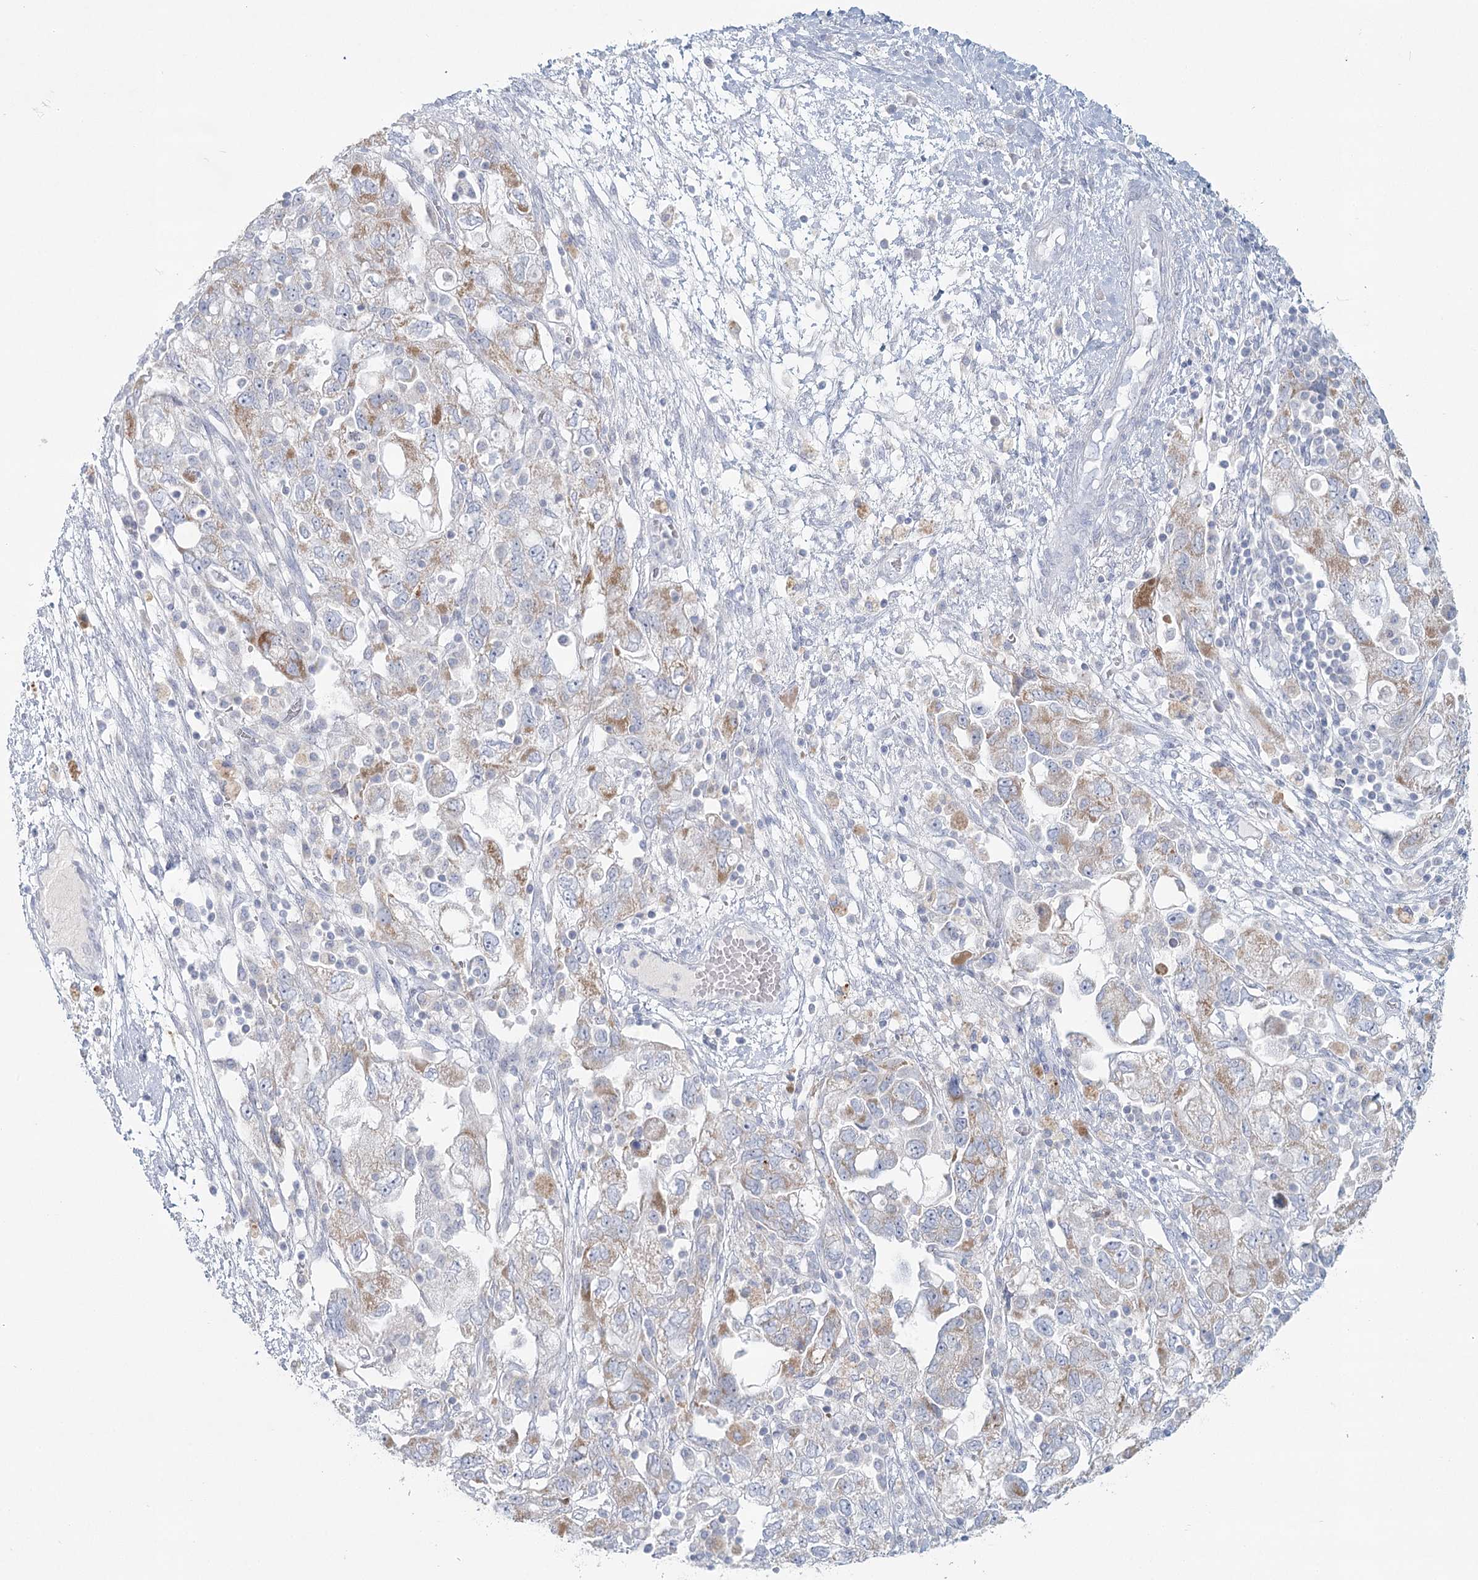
{"staining": {"intensity": "moderate", "quantity": "<25%", "location": "cytoplasmic/membranous"}, "tissue": "ovarian cancer", "cell_type": "Tumor cells", "image_type": "cancer", "snomed": [{"axis": "morphology", "description": "Carcinoma, NOS"}, {"axis": "morphology", "description": "Cystadenocarcinoma, serous, NOS"}, {"axis": "topography", "description": "Ovary"}], "caption": "DAB (3,3'-diaminobenzidine) immunohistochemical staining of human ovarian cancer displays moderate cytoplasmic/membranous protein staining in about <25% of tumor cells.", "gene": "BPHL", "patient": {"sex": "female", "age": 69}}